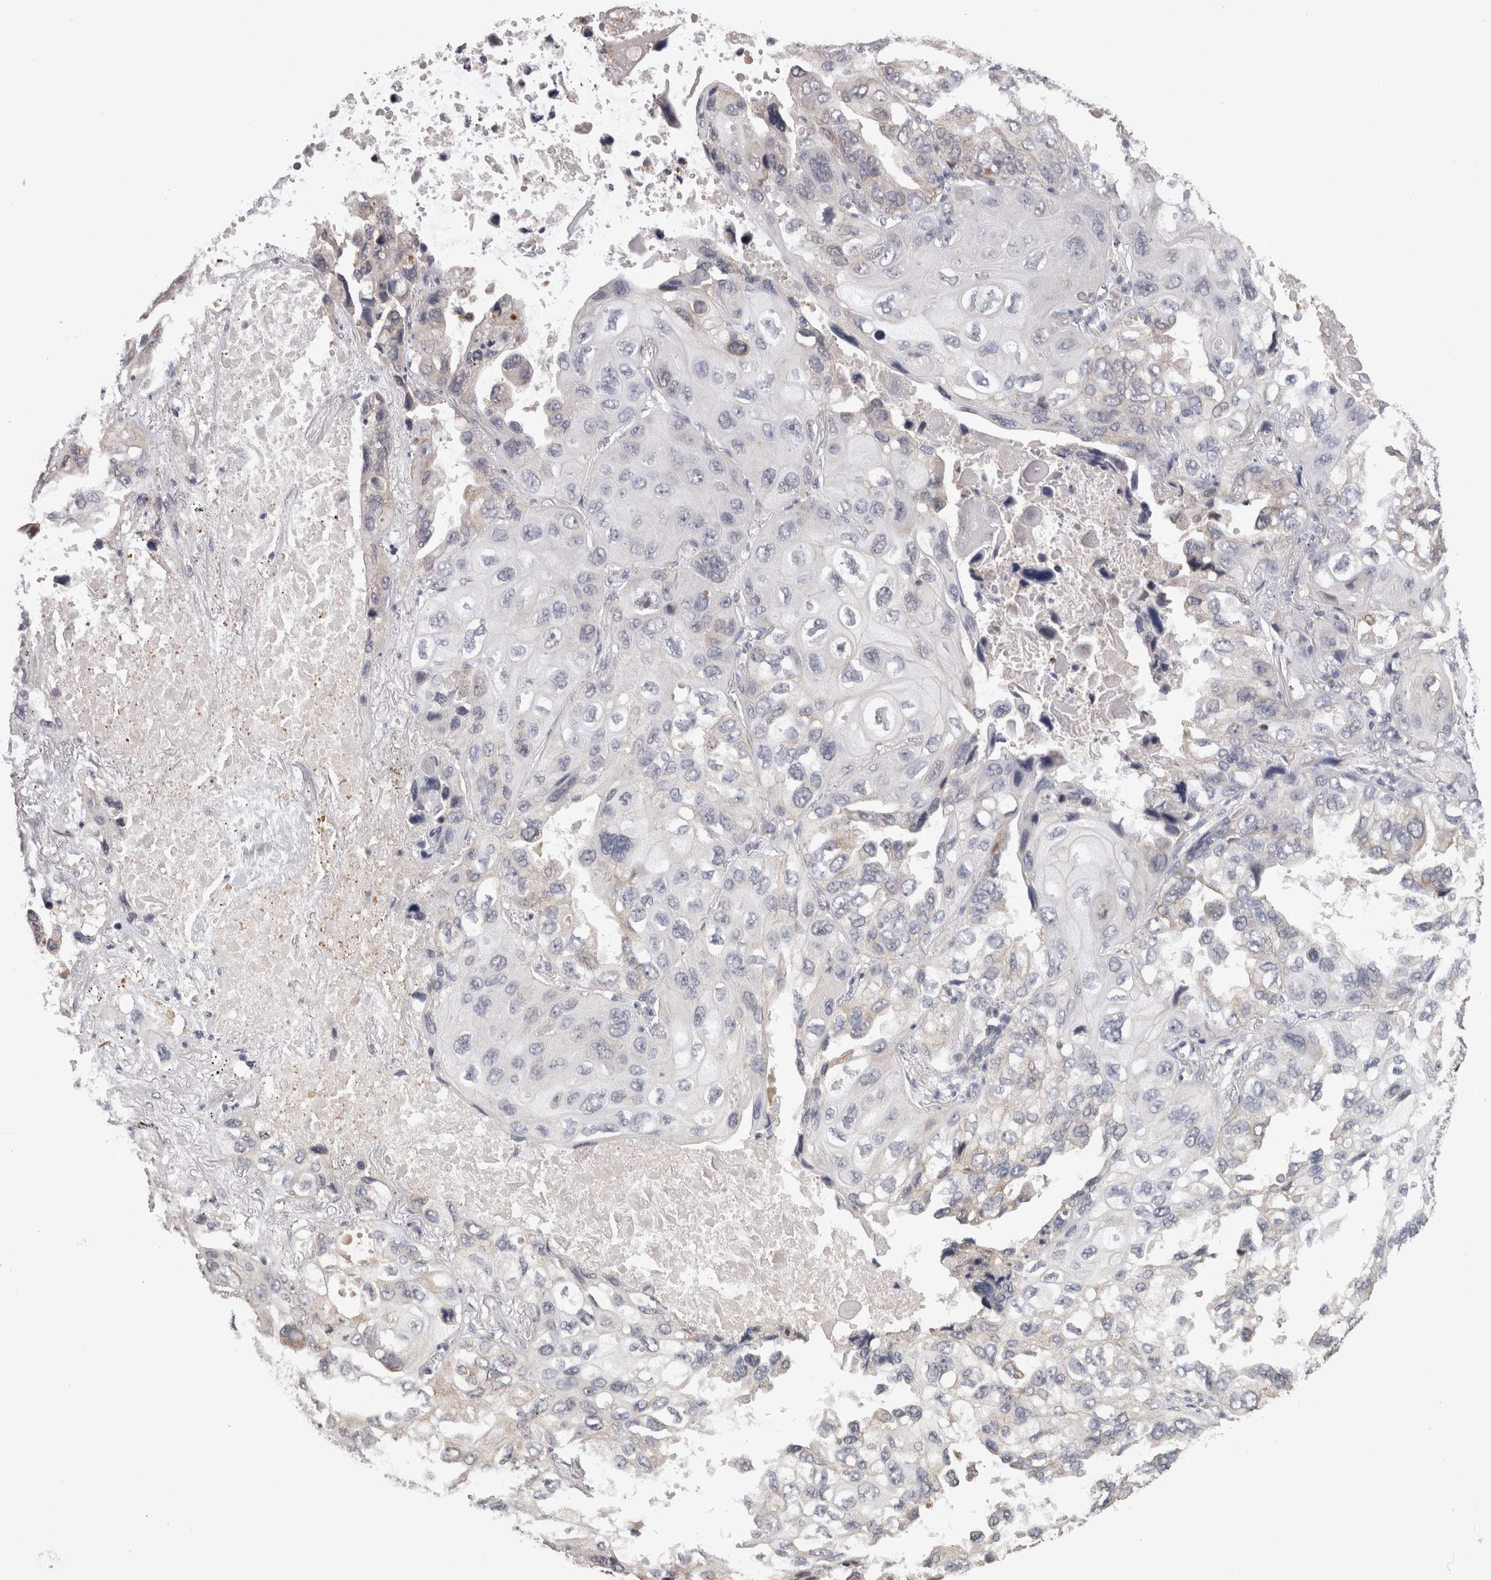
{"staining": {"intensity": "negative", "quantity": "none", "location": "none"}, "tissue": "lung cancer", "cell_type": "Tumor cells", "image_type": "cancer", "snomed": [{"axis": "morphology", "description": "Squamous cell carcinoma, NOS"}, {"axis": "topography", "description": "Lung"}], "caption": "The micrograph demonstrates no staining of tumor cells in lung squamous cell carcinoma. (IHC, brightfield microscopy, high magnification).", "gene": "PON3", "patient": {"sex": "female", "age": 73}}